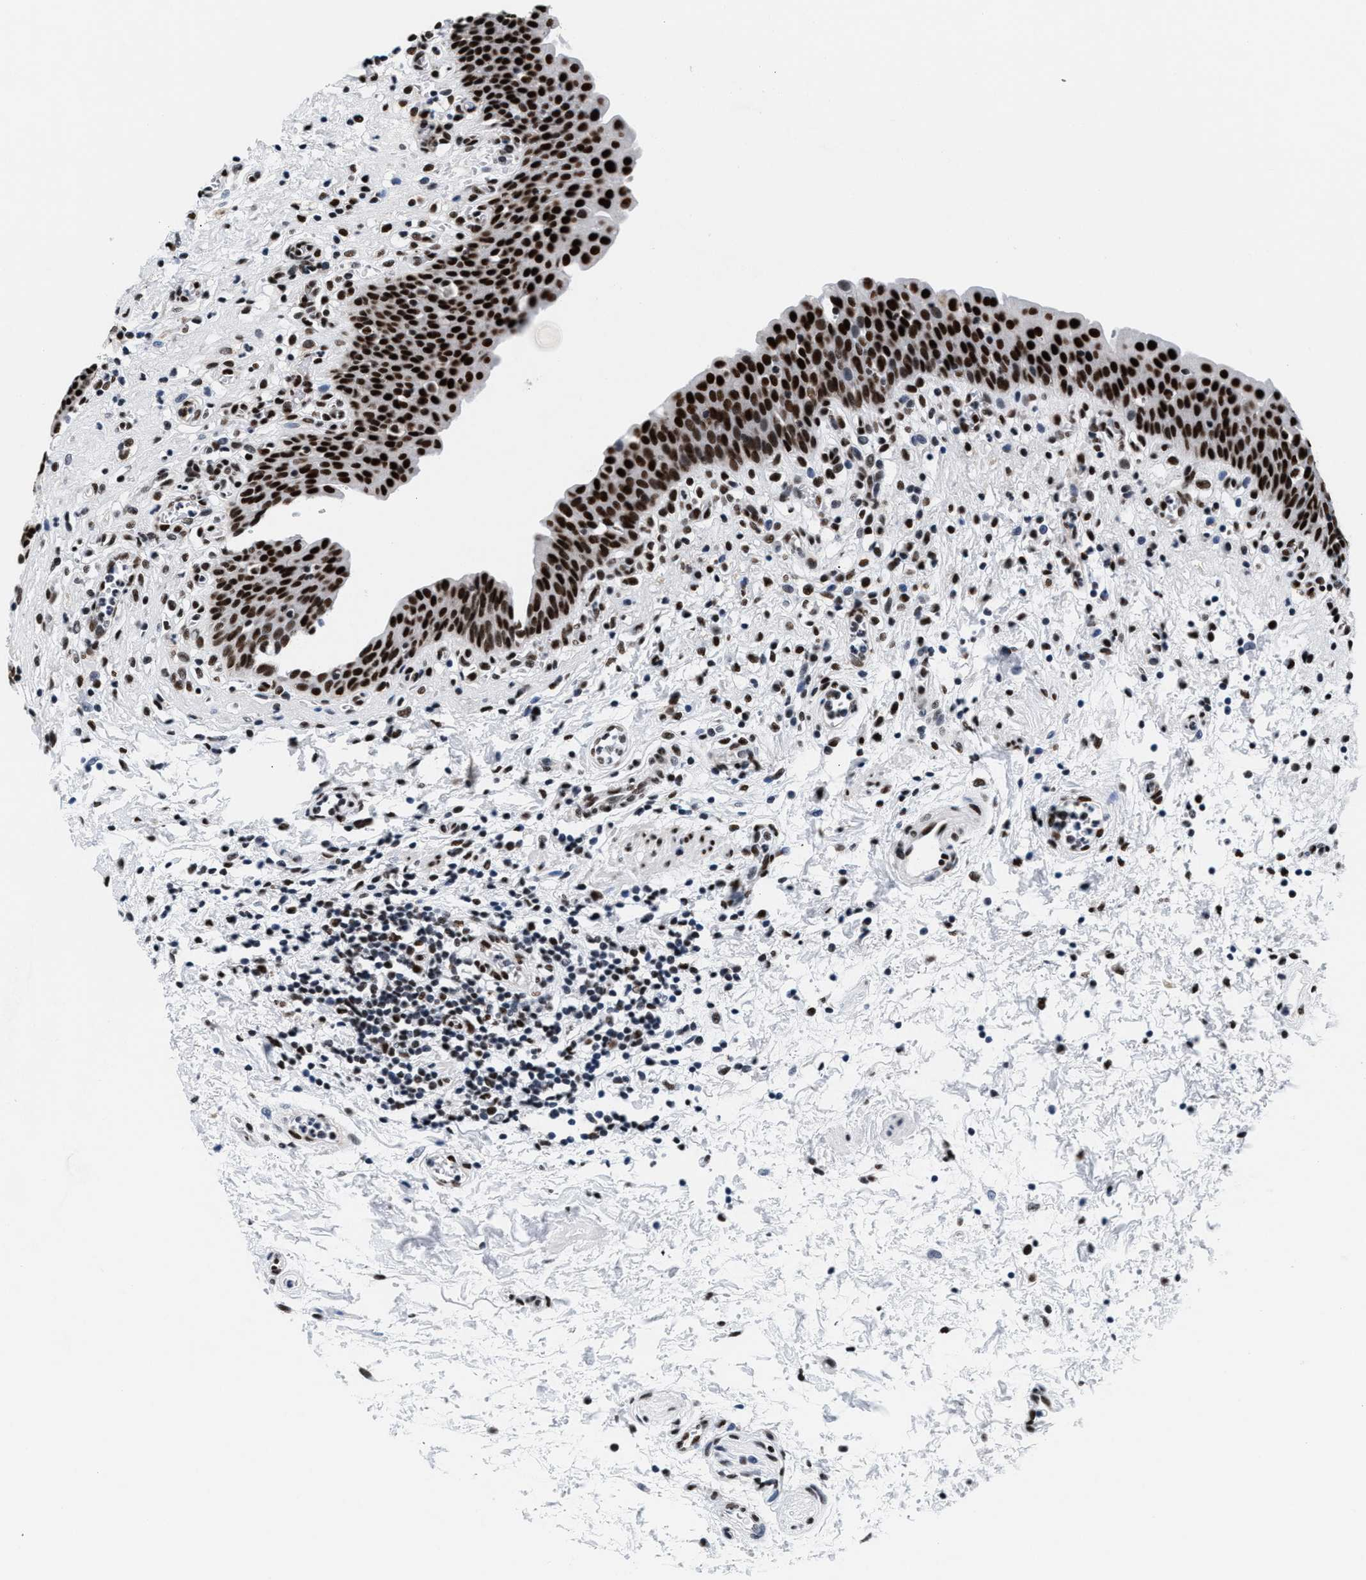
{"staining": {"intensity": "strong", "quantity": ">75%", "location": "nuclear"}, "tissue": "urinary bladder", "cell_type": "Urothelial cells", "image_type": "normal", "snomed": [{"axis": "morphology", "description": "Normal tissue, NOS"}, {"axis": "topography", "description": "Urinary bladder"}], "caption": "The histopathology image reveals immunohistochemical staining of normal urinary bladder. There is strong nuclear staining is seen in about >75% of urothelial cells. (DAB IHC with brightfield microscopy, high magnification).", "gene": "RAD50", "patient": {"sex": "male", "age": 37}}